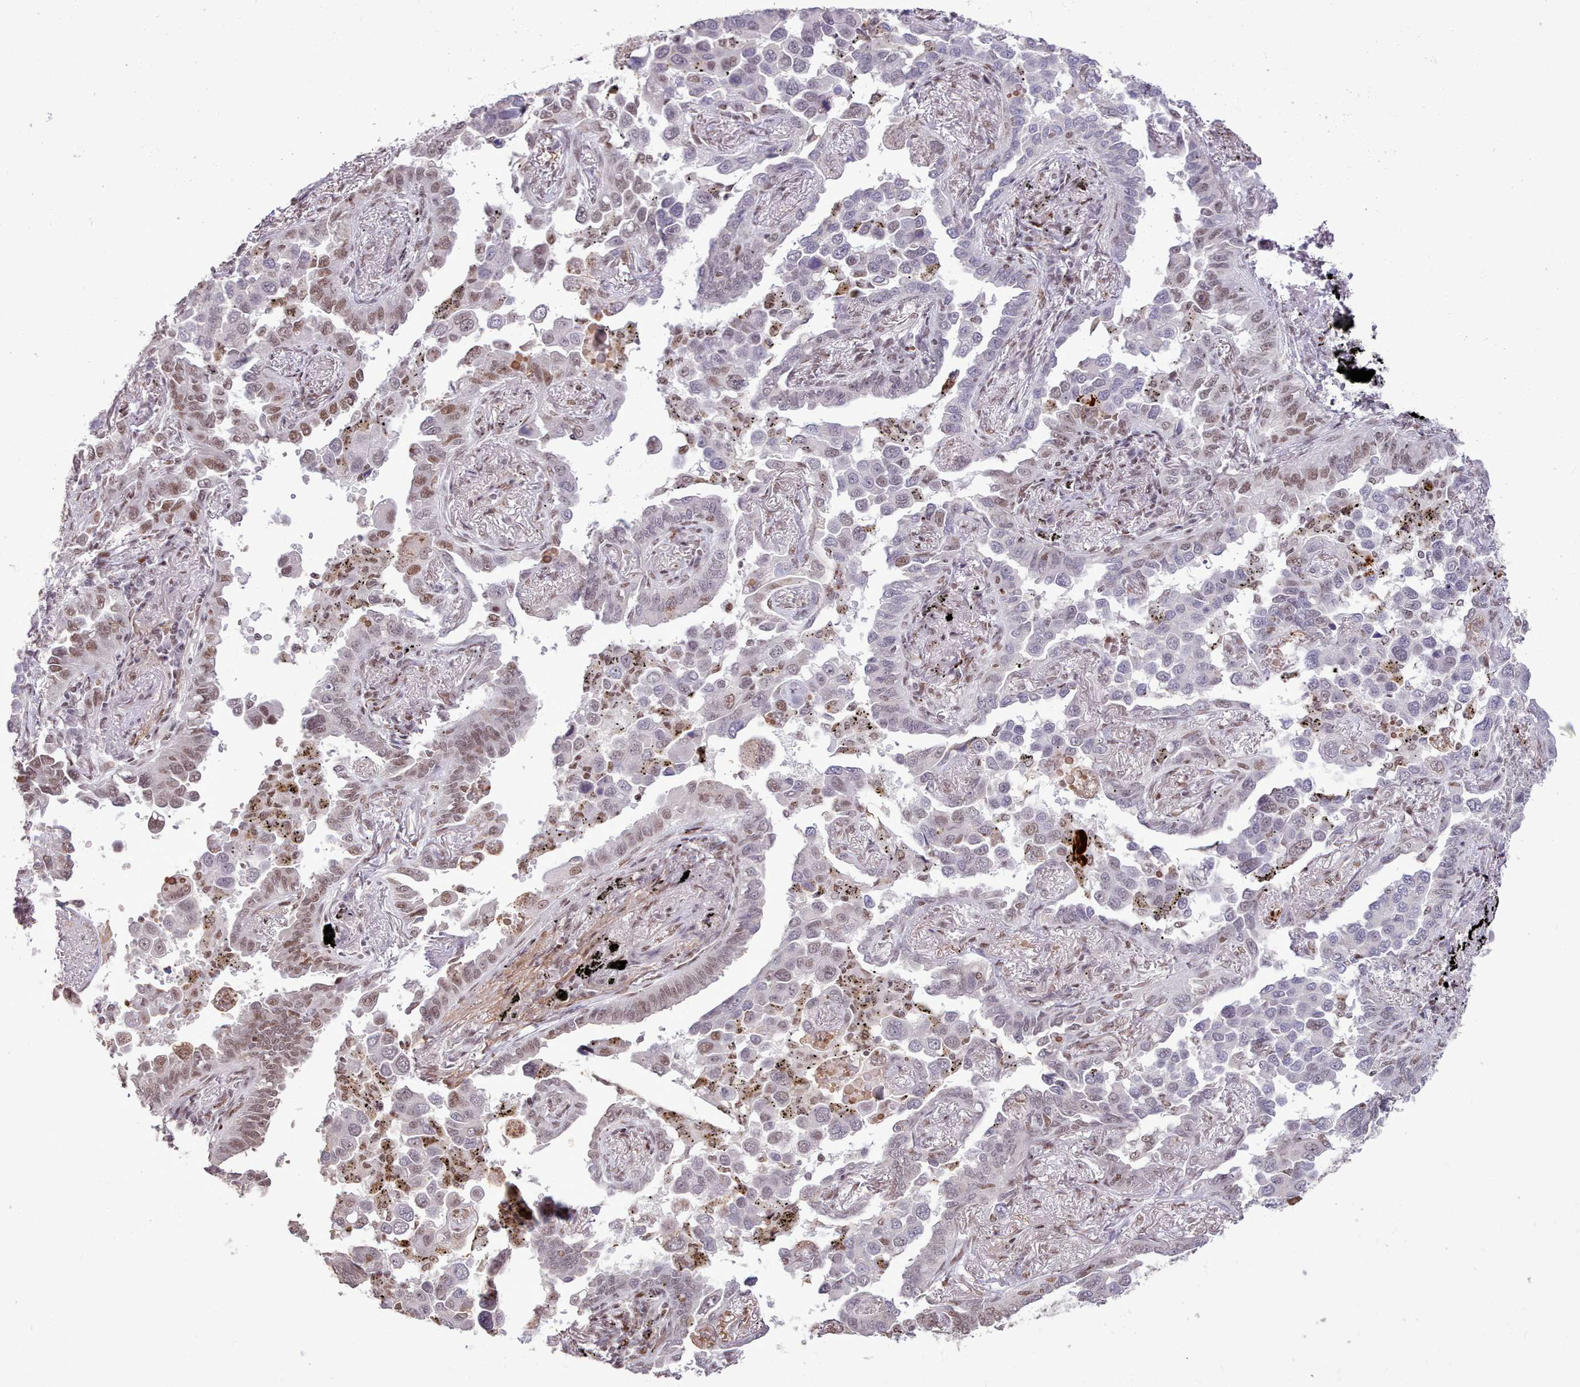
{"staining": {"intensity": "moderate", "quantity": "25%-75%", "location": "nuclear"}, "tissue": "lung cancer", "cell_type": "Tumor cells", "image_type": "cancer", "snomed": [{"axis": "morphology", "description": "Adenocarcinoma, NOS"}, {"axis": "topography", "description": "Lung"}], "caption": "Moderate nuclear staining is identified in approximately 25%-75% of tumor cells in lung cancer (adenocarcinoma).", "gene": "TAF15", "patient": {"sex": "male", "age": 67}}